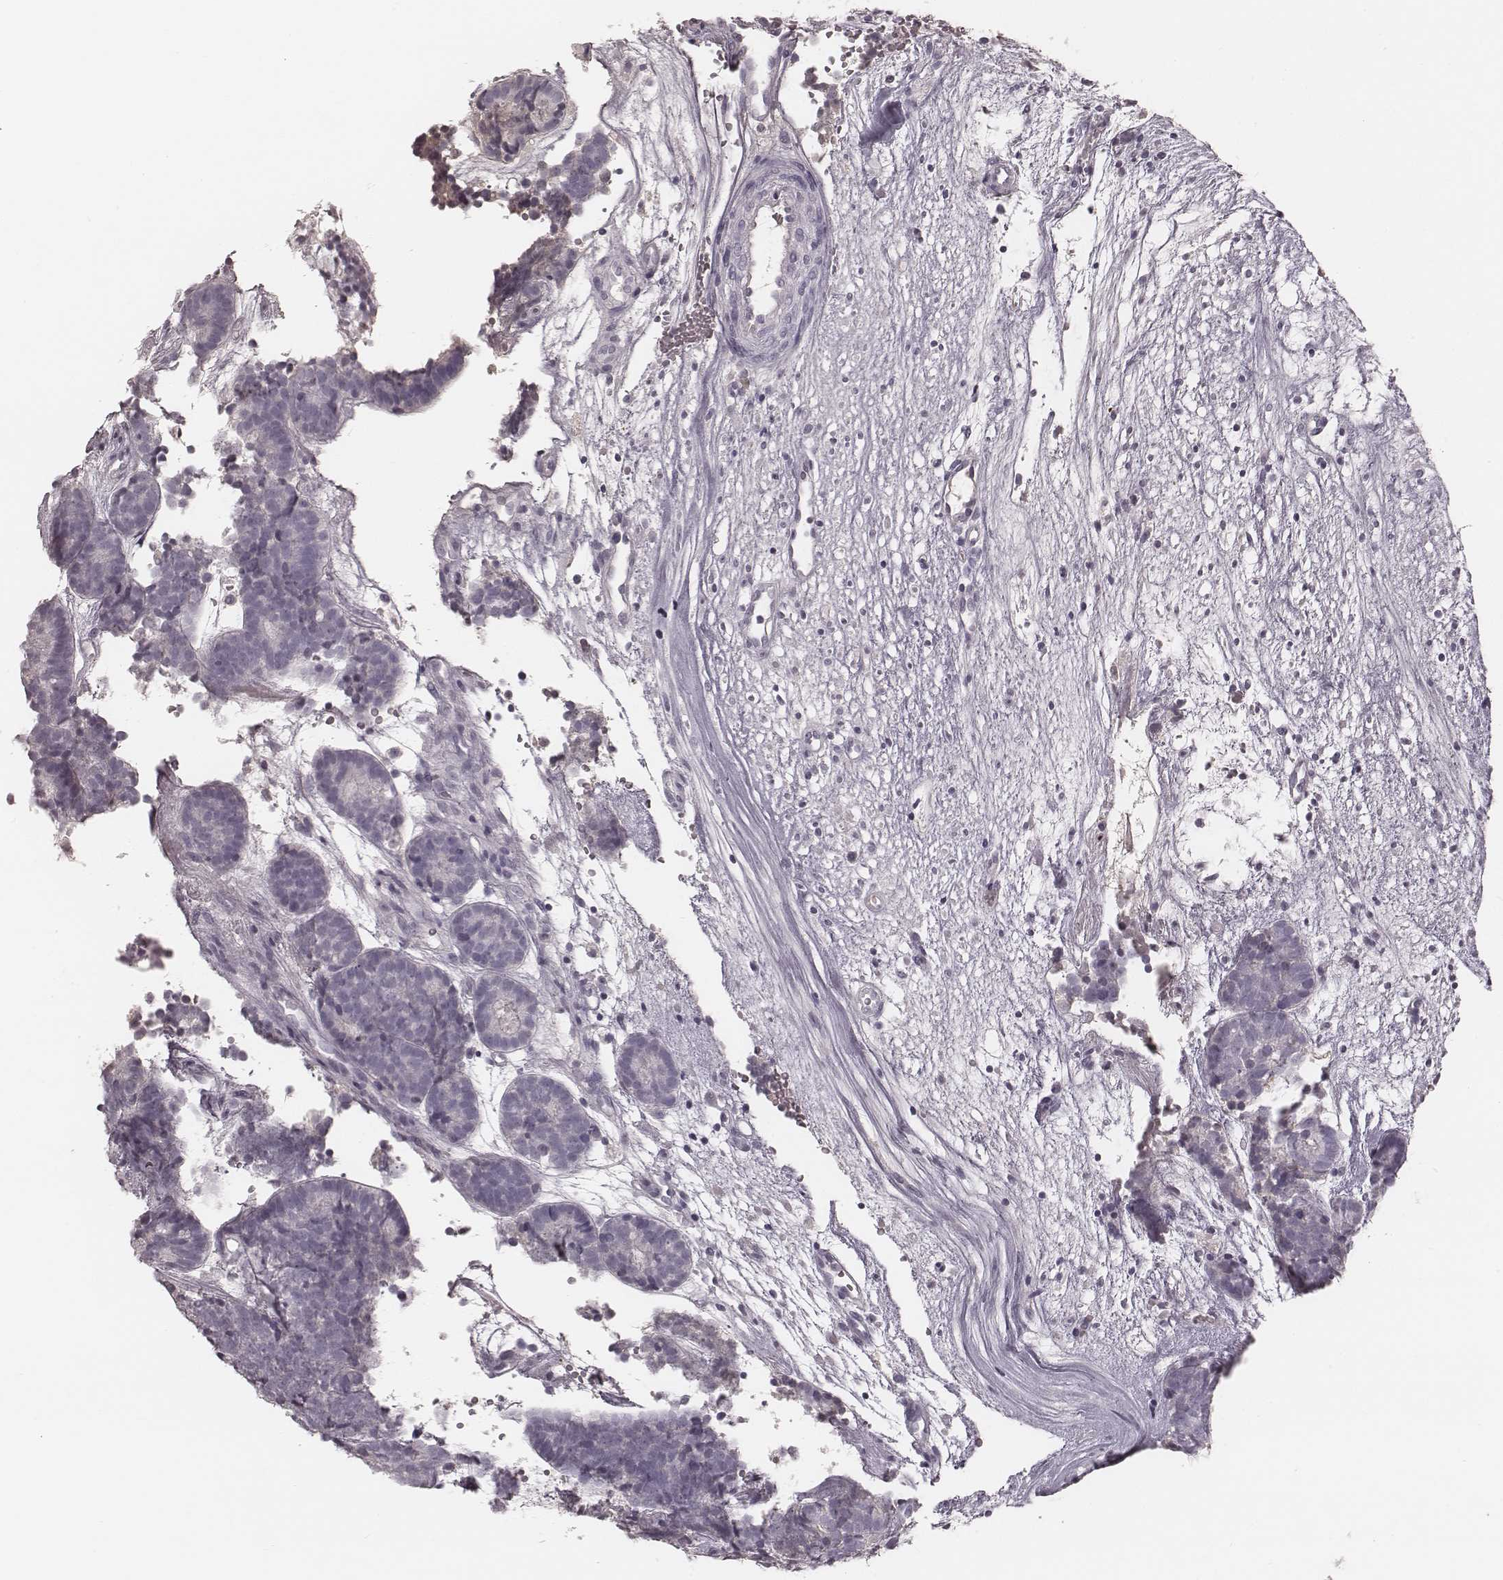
{"staining": {"intensity": "negative", "quantity": "none", "location": "none"}, "tissue": "head and neck cancer", "cell_type": "Tumor cells", "image_type": "cancer", "snomed": [{"axis": "morphology", "description": "Adenocarcinoma, NOS"}, {"axis": "topography", "description": "Head-Neck"}], "caption": "Tumor cells show no significant positivity in head and neck cancer (adenocarcinoma).", "gene": "SMIM24", "patient": {"sex": "female", "age": 81}}